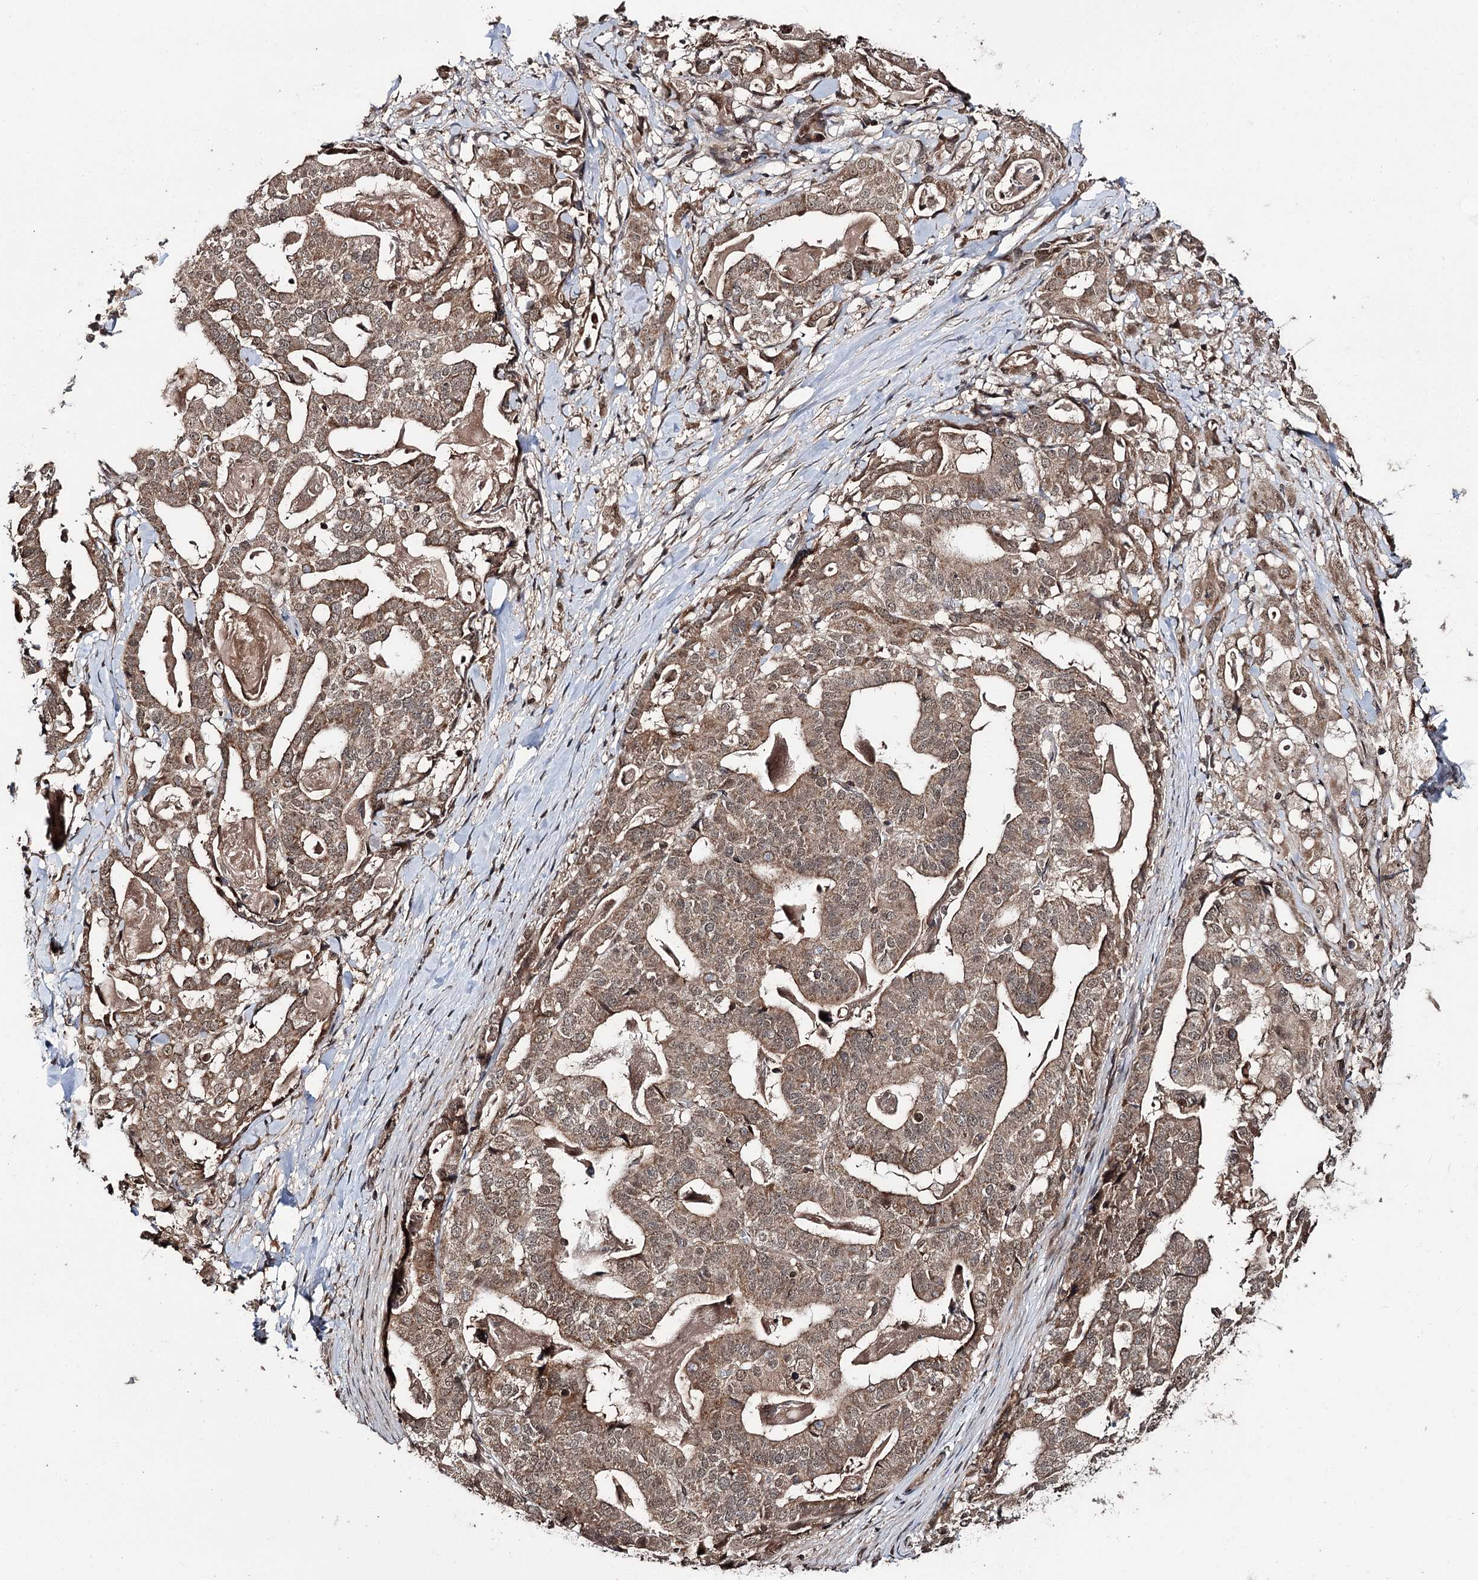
{"staining": {"intensity": "moderate", "quantity": ">75%", "location": "cytoplasmic/membranous,nuclear"}, "tissue": "stomach cancer", "cell_type": "Tumor cells", "image_type": "cancer", "snomed": [{"axis": "morphology", "description": "Adenocarcinoma, NOS"}, {"axis": "topography", "description": "Stomach"}], "caption": "A medium amount of moderate cytoplasmic/membranous and nuclear positivity is present in about >75% of tumor cells in stomach adenocarcinoma tissue. The protein of interest is shown in brown color, while the nuclei are stained blue.", "gene": "FAM53B", "patient": {"sex": "male", "age": 48}}